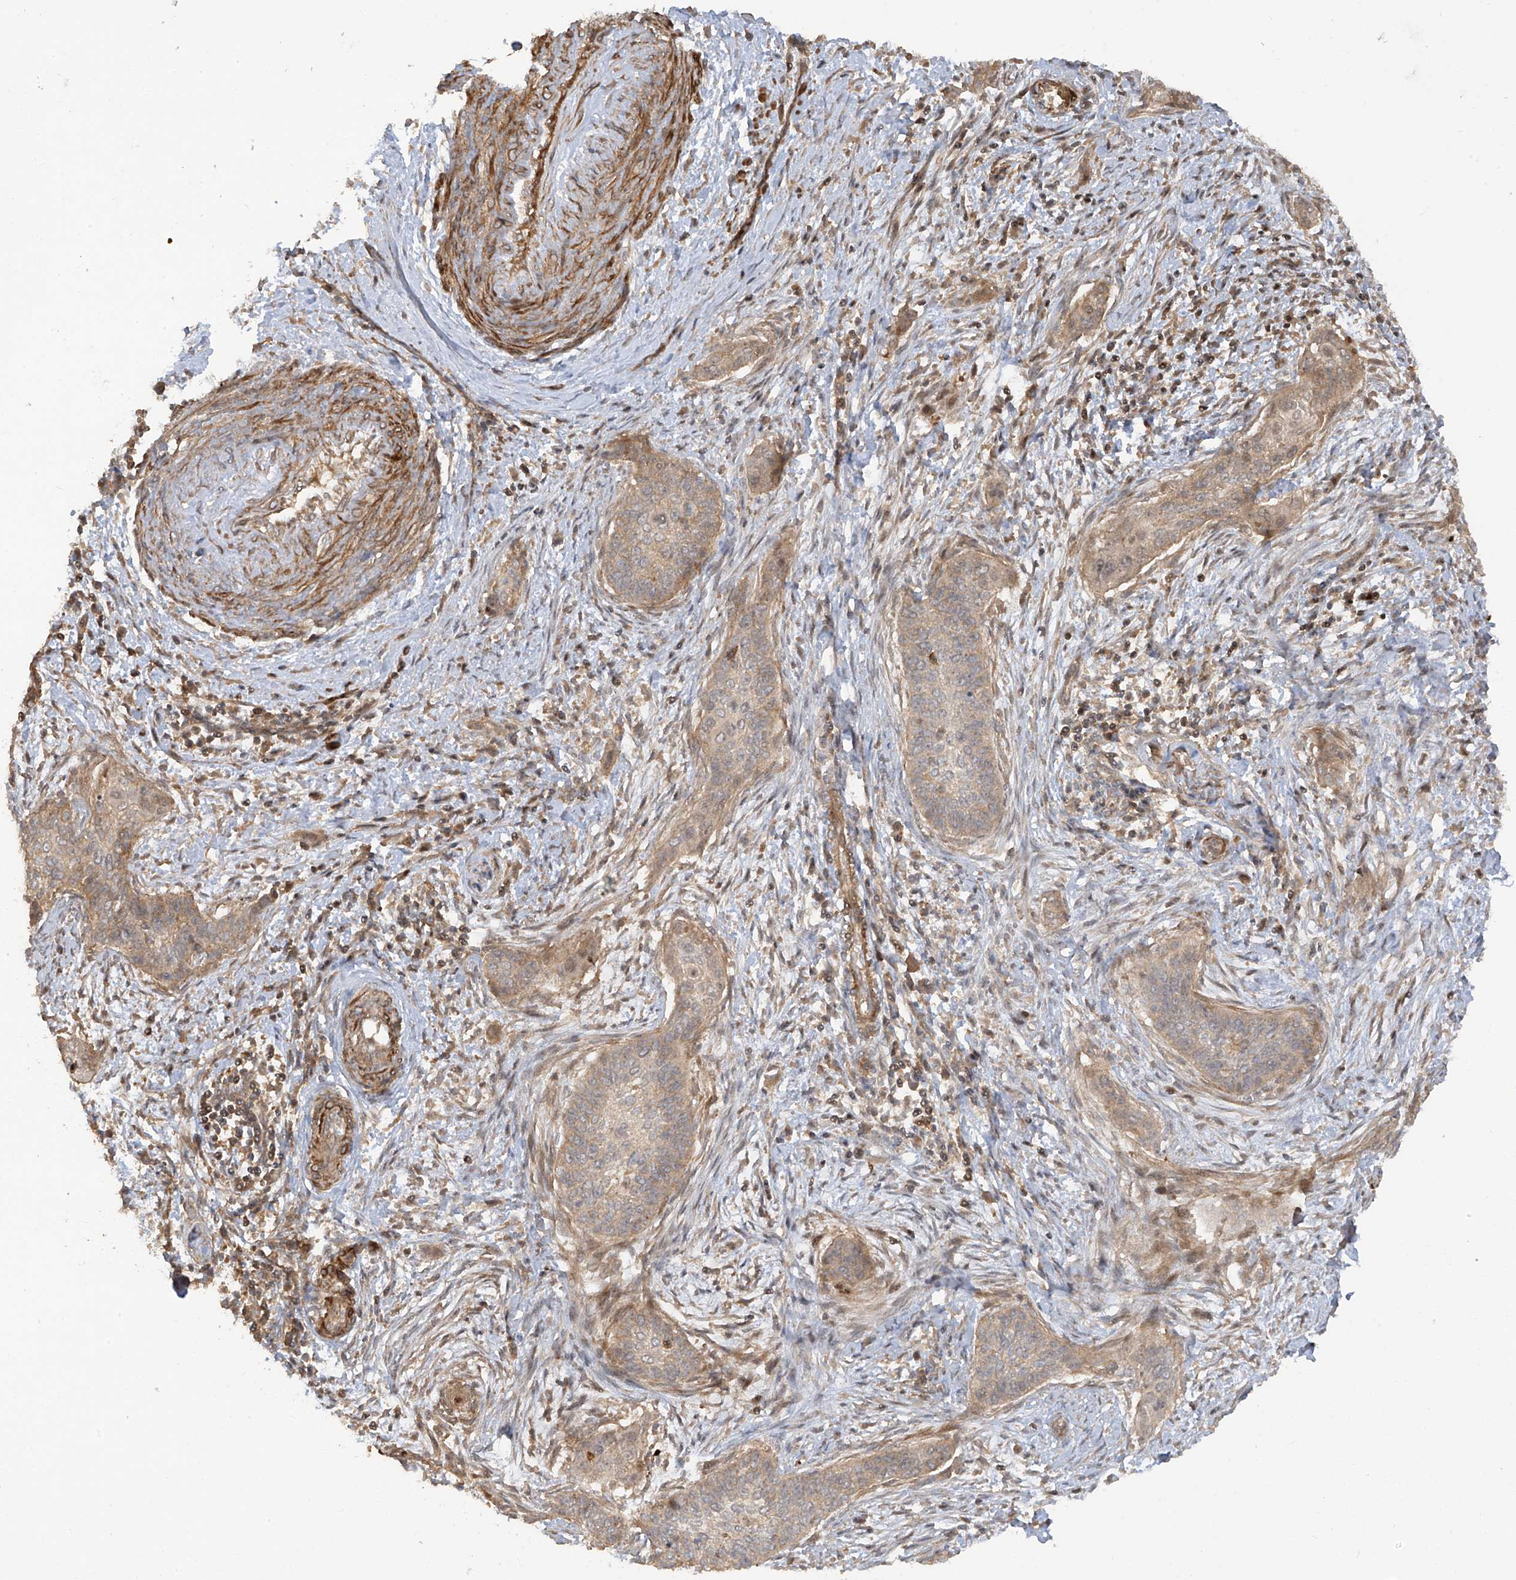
{"staining": {"intensity": "moderate", "quantity": "25%-75%", "location": "cytoplasmic/membranous"}, "tissue": "cervical cancer", "cell_type": "Tumor cells", "image_type": "cancer", "snomed": [{"axis": "morphology", "description": "Squamous cell carcinoma, NOS"}, {"axis": "topography", "description": "Cervix"}], "caption": "This histopathology image displays immunohistochemistry staining of cervical squamous cell carcinoma, with medium moderate cytoplasmic/membranous staining in about 25%-75% of tumor cells.", "gene": "ENTR1", "patient": {"sex": "female", "age": 33}}